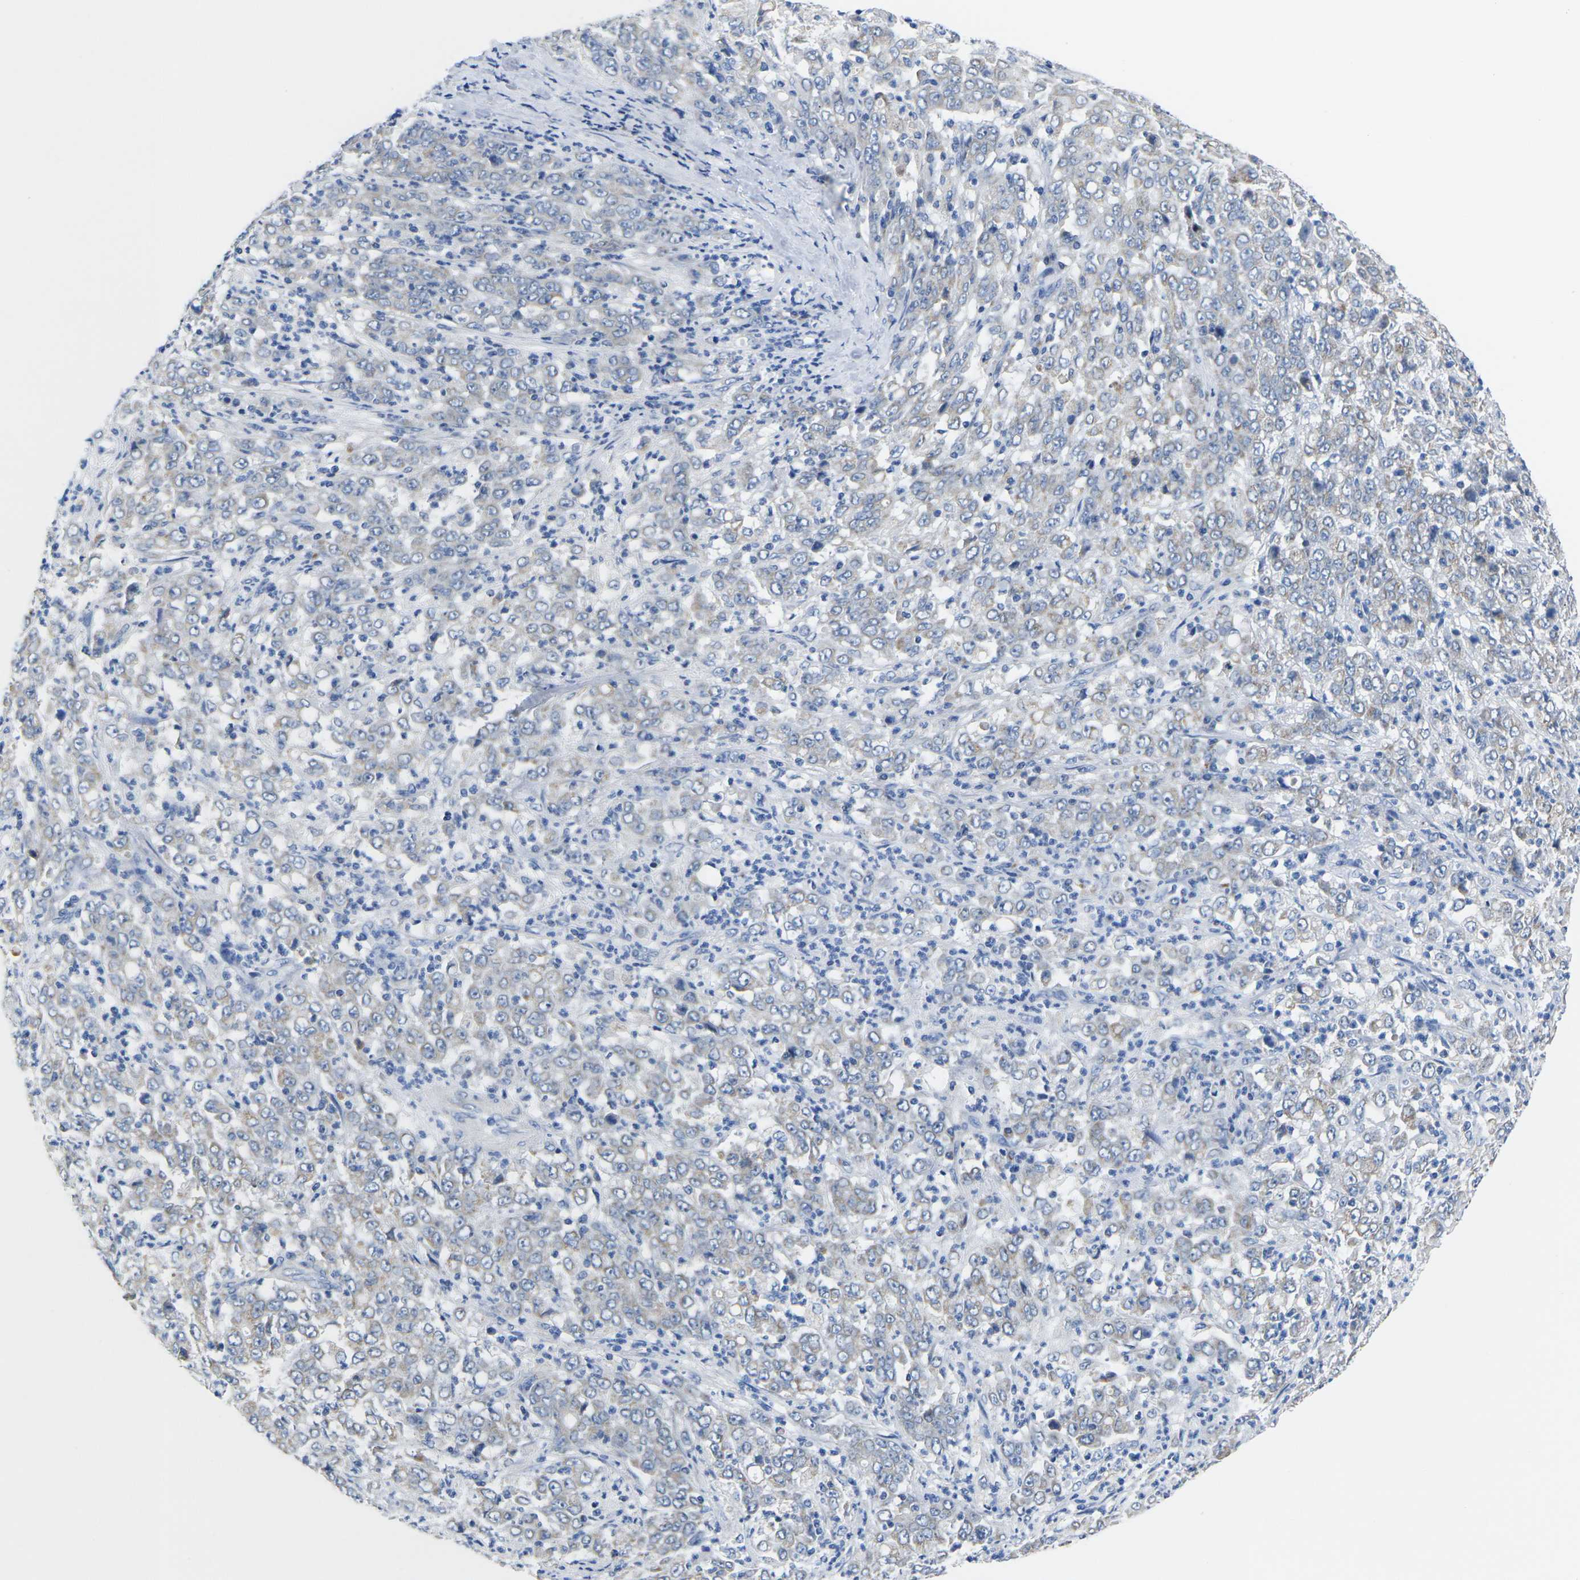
{"staining": {"intensity": "negative", "quantity": "none", "location": "none"}, "tissue": "stomach cancer", "cell_type": "Tumor cells", "image_type": "cancer", "snomed": [{"axis": "morphology", "description": "Adenocarcinoma, NOS"}, {"axis": "topography", "description": "Stomach, lower"}], "caption": "An immunohistochemistry image of stomach cancer (adenocarcinoma) is shown. There is no staining in tumor cells of stomach cancer (adenocarcinoma). Nuclei are stained in blue.", "gene": "TMEM204", "patient": {"sex": "female", "age": 71}}